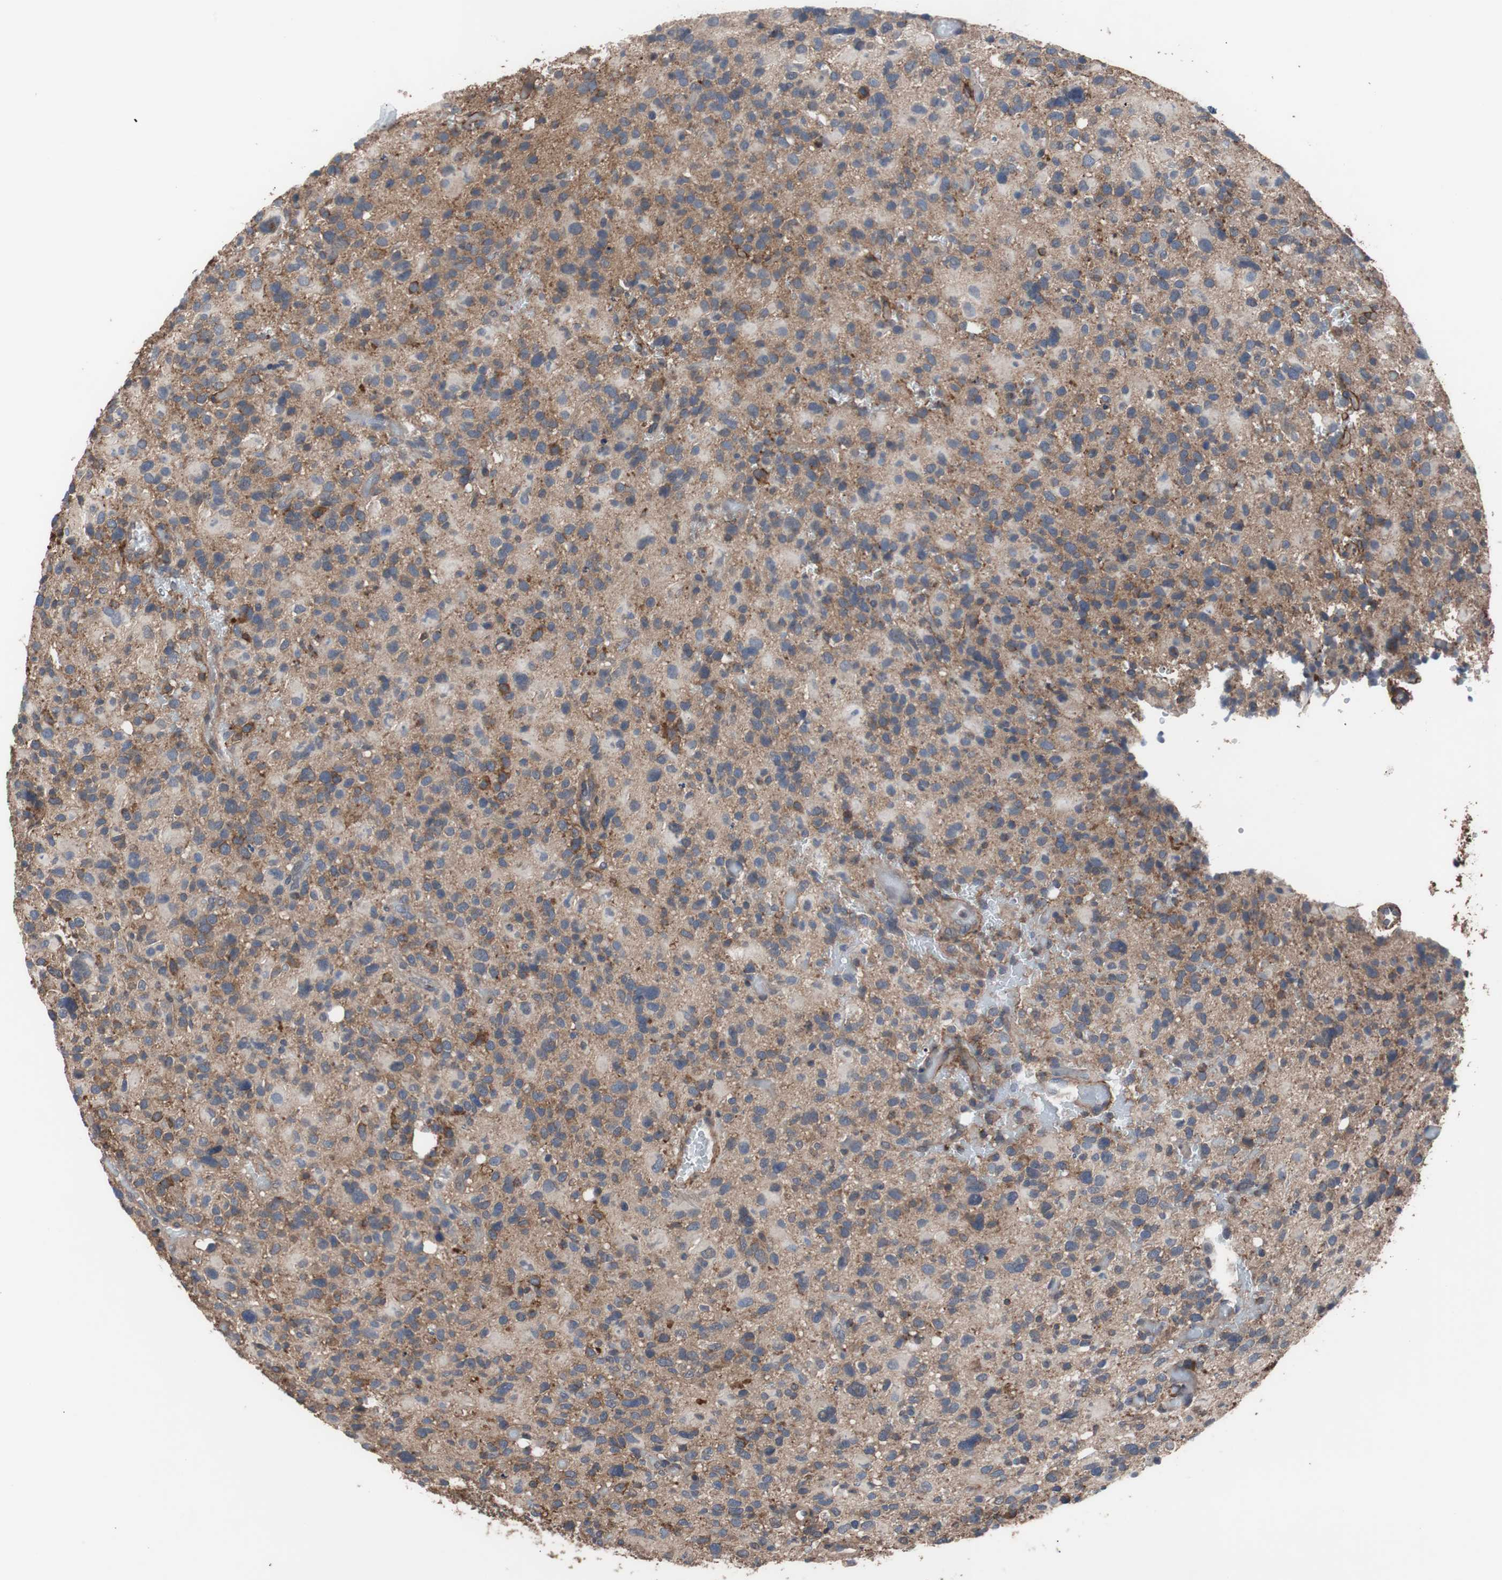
{"staining": {"intensity": "moderate", "quantity": "<25%", "location": "cytoplasmic/membranous"}, "tissue": "glioma", "cell_type": "Tumor cells", "image_type": "cancer", "snomed": [{"axis": "morphology", "description": "Glioma, malignant, High grade"}, {"axis": "topography", "description": "Brain"}], "caption": "Protein staining of glioma tissue shows moderate cytoplasmic/membranous positivity in approximately <25% of tumor cells.", "gene": "COL6A2", "patient": {"sex": "male", "age": 48}}